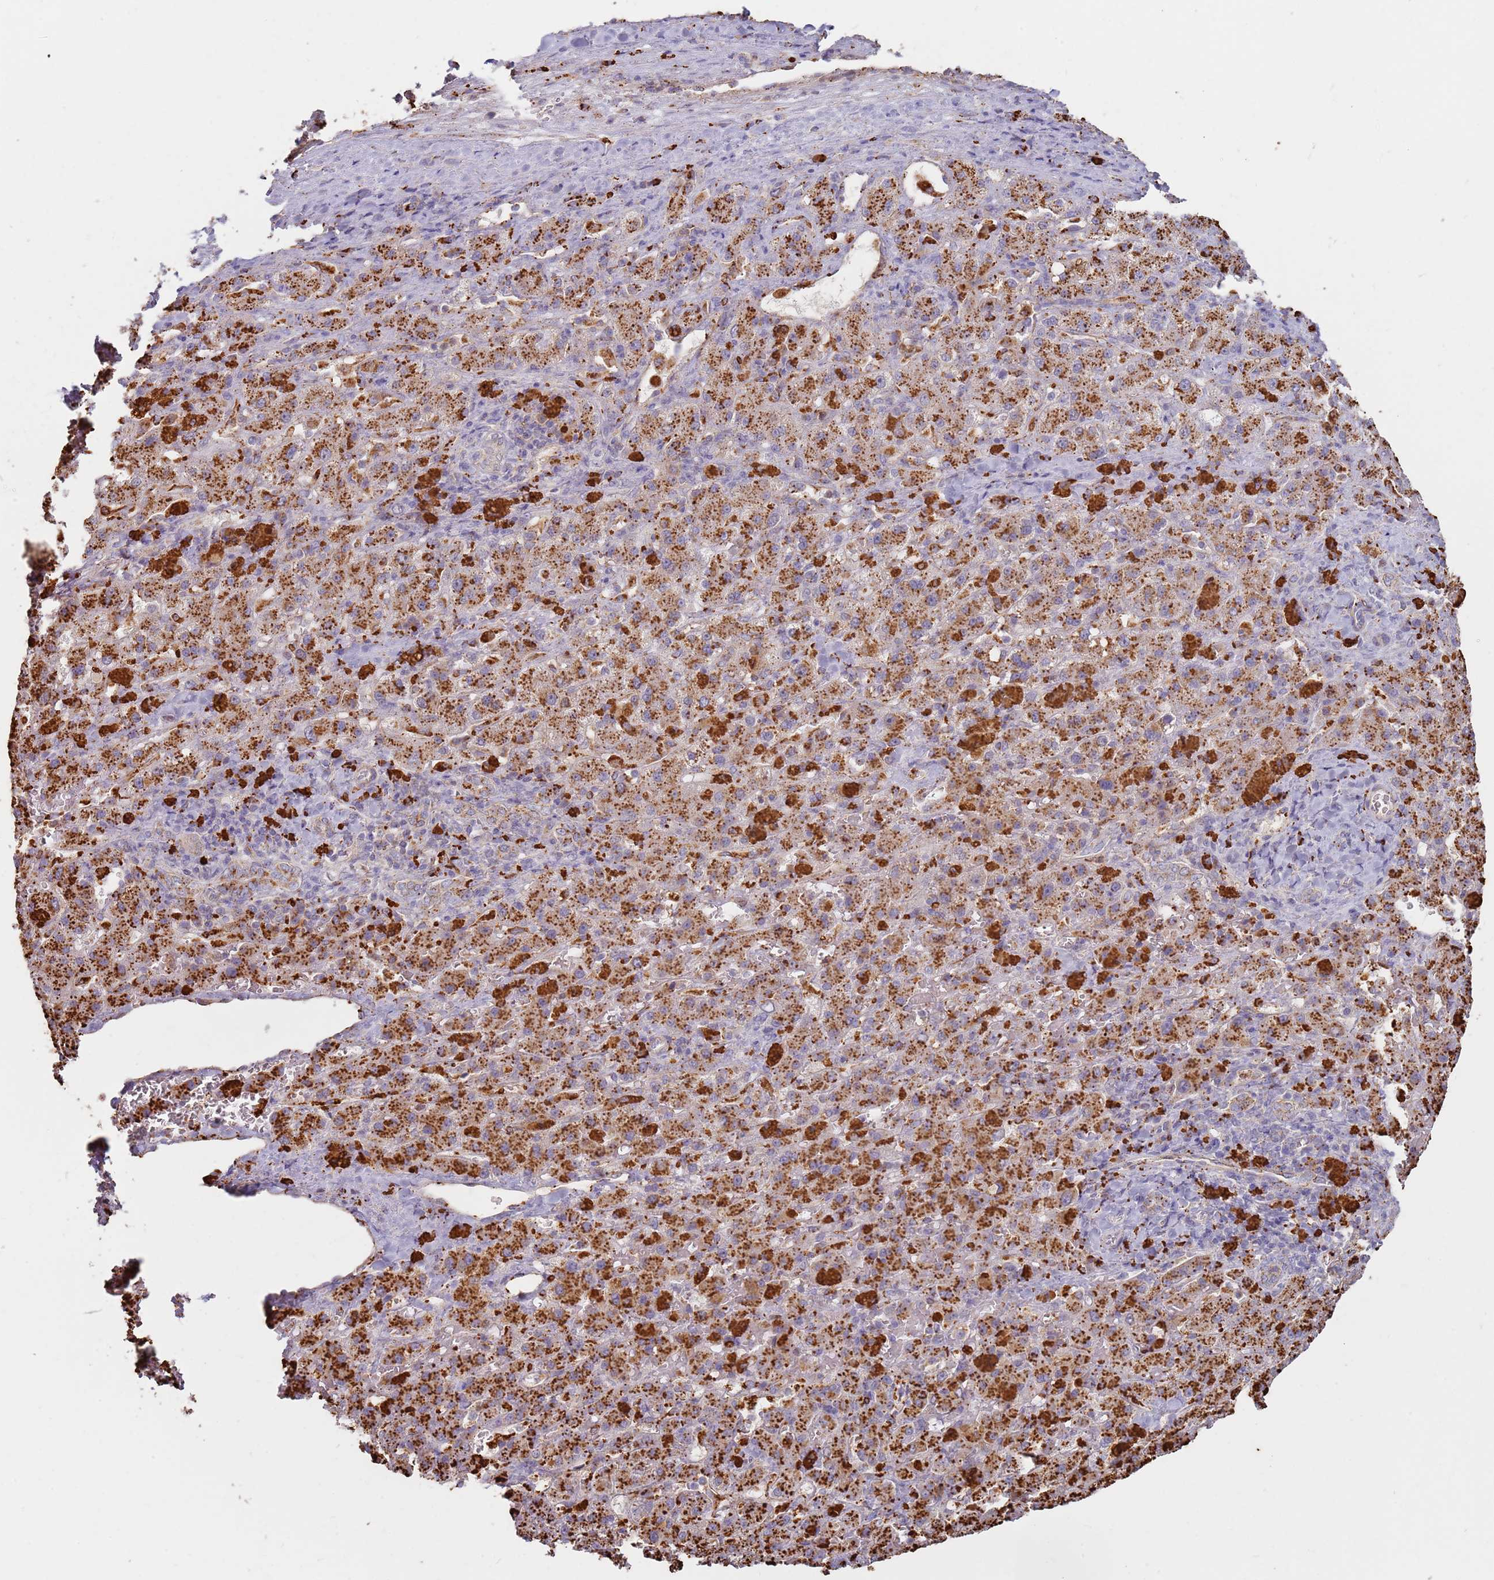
{"staining": {"intensity": "moderate", "quantity": ">75%", "location": "cytoplasmic/membranous"}, "tissue": "liver cancer", "cell_type": "Tumor cells", "image_type": "cancer", "snomed": [{"axis": "morphology", "description": "Carcinoma, Hepatocellular, NOS"}, {"axis": "topography", "description": "Liver"}], "caption": "Immunohistochemical staining of human liver hepatocellular carcinoma displays medium levels of moderate cytoplasmic/membranous expression in about >75% of tumor cells.", "gene": "TMEM229B", "patient": {"sex": "female", "age": 58}}